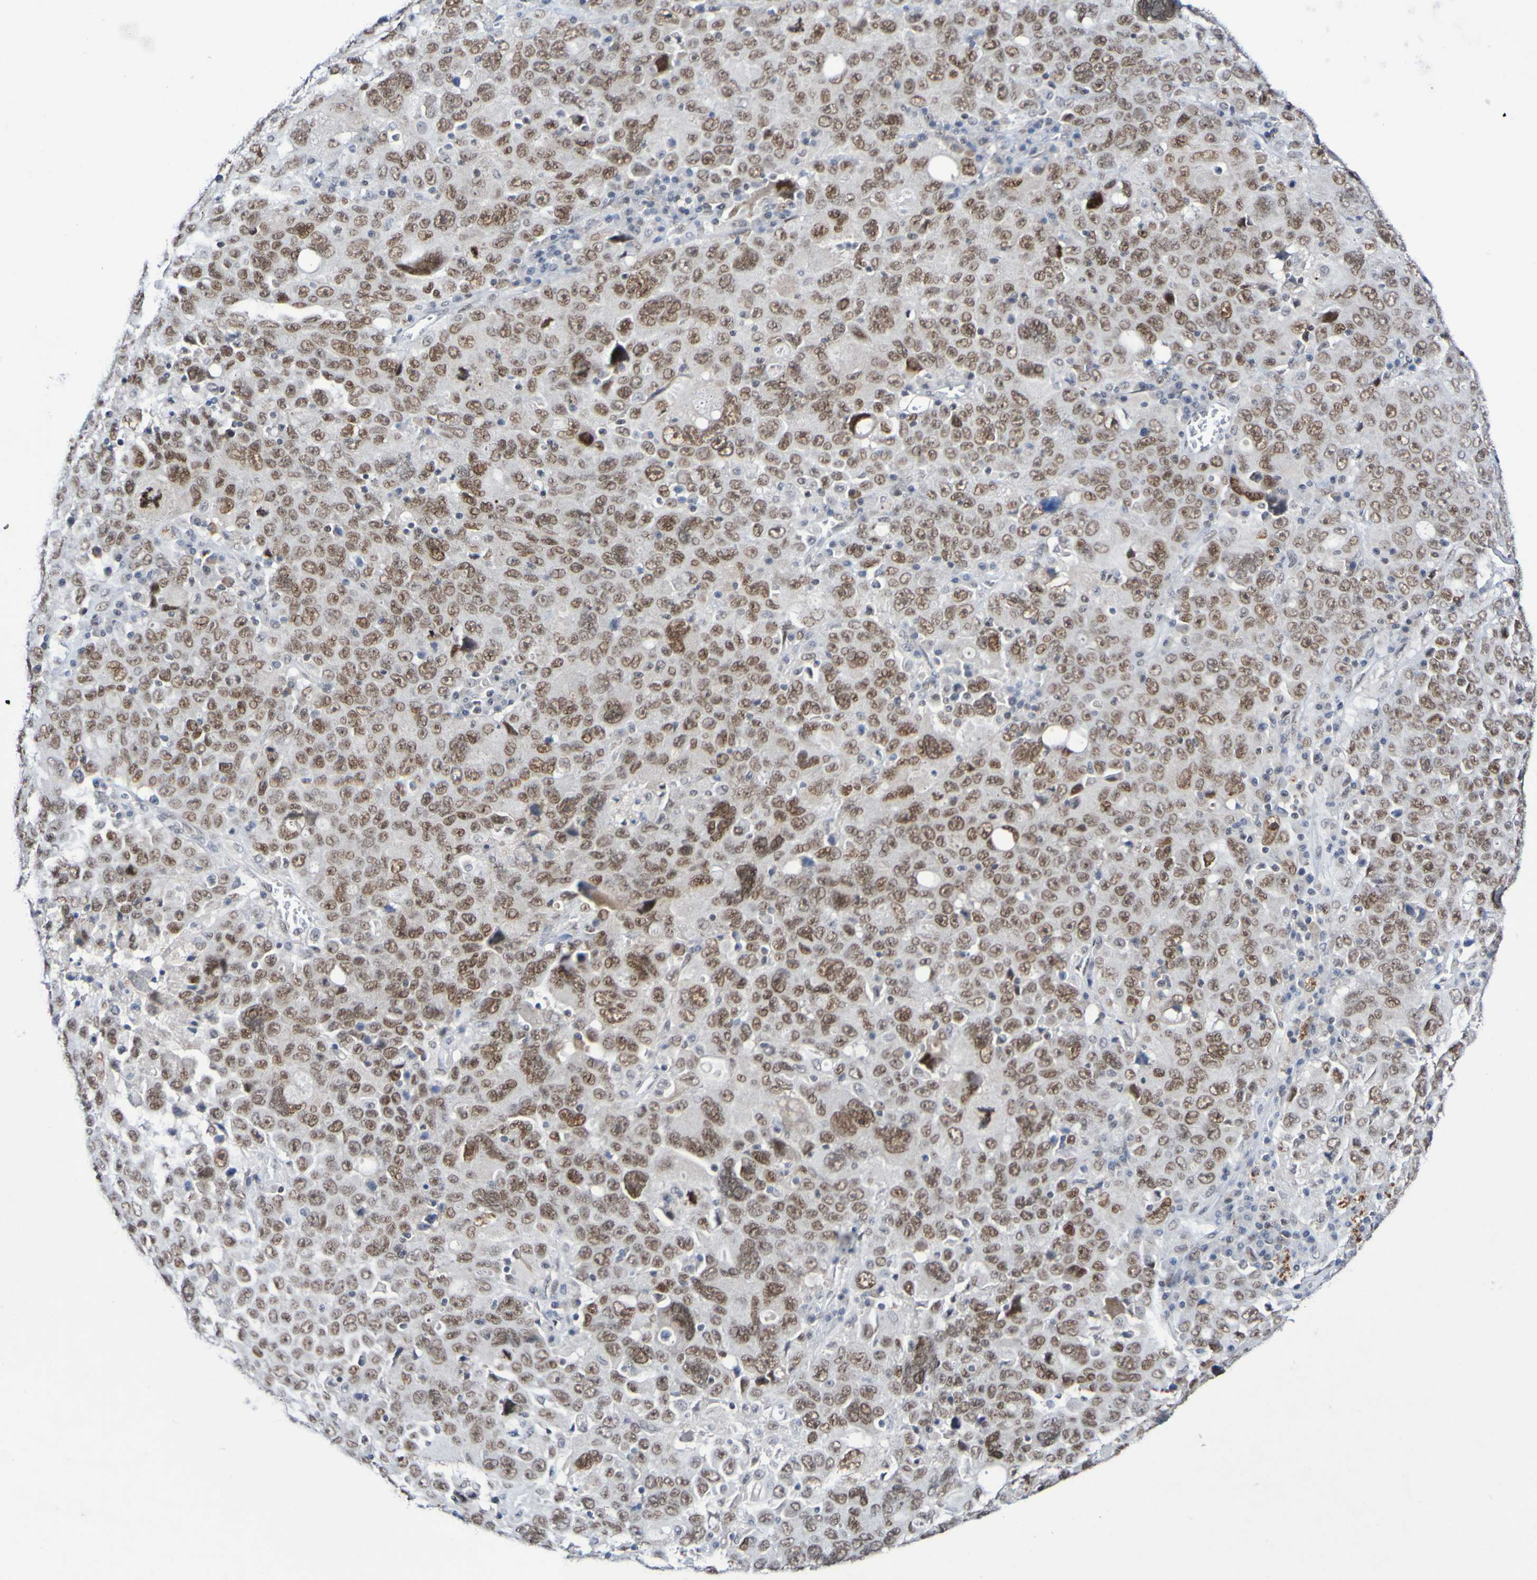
{"staining": {"intensity": "moderate", "quantity": ">75%", "location": "nuclear"}, "tissue": "ovarian cancer", "cell_type": "Tumor cells", "image_type": "cancer", "snomed": [{"axis": "morphology", "description": "Carcinoma, endometroid"}, {"axis": "topography", "description": "Ovary"}], "caption": "An image showing moderate nuclear staining in approximately >75% of tumor cells in ovarian cancer, as visualized by brown immunohistochemical staining.", "gene": "PCGF1", "patient": {"sex": "female", "age": 62}}